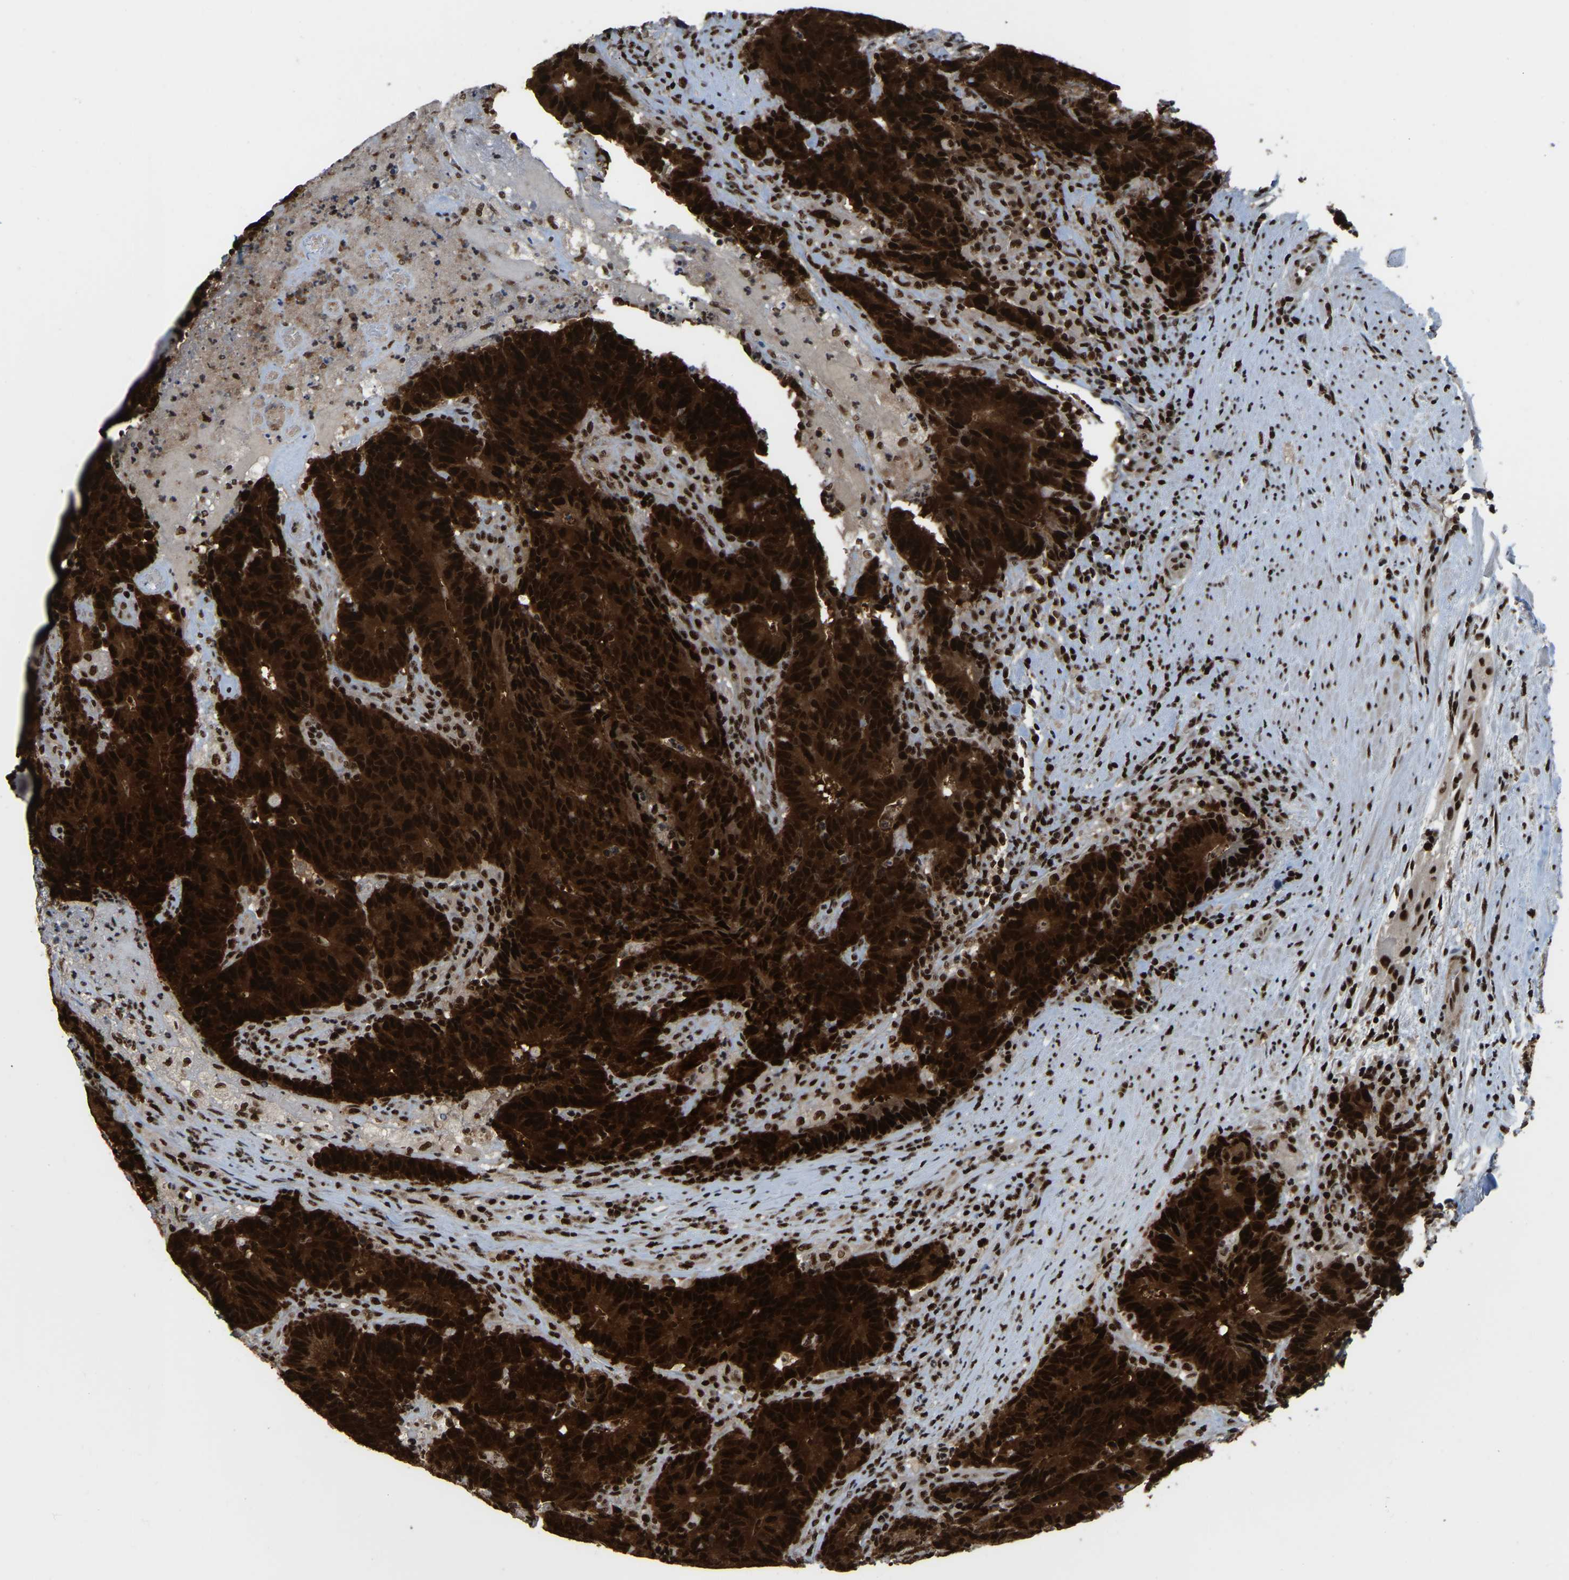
{"staining": {"intensity": "strong", "quantity": ">75%", "location": "cytoplasmic/membranous,nuclear"}, "tissue": "colorectal cancer", "cell_type": "Tumor cells", "image_type": "cancer", "snomed": [{"axis": "morphology", "description": "Normal tissue, NOS"}, {"axis": "morphology", "description": "Adenocarcinoma, NOS"}, {"axis": "topography", "description": "Colon"}], "caption": "A high-resolution histopathology image shows immunohistochemistry staining of colorectal cancer (adenocarcinoma), which displays strong cytoplasmic/membranous and nuclear staining in approximately >75% of tumor cells. (Stains: DAB (3,3'-diaminobenzidine) in brown, nuclei in blue, Microscopy: brightfield microscopy at high magnification).", "gene": "TBL1XR1", "patient": {"sex": "female", "age": 75}}